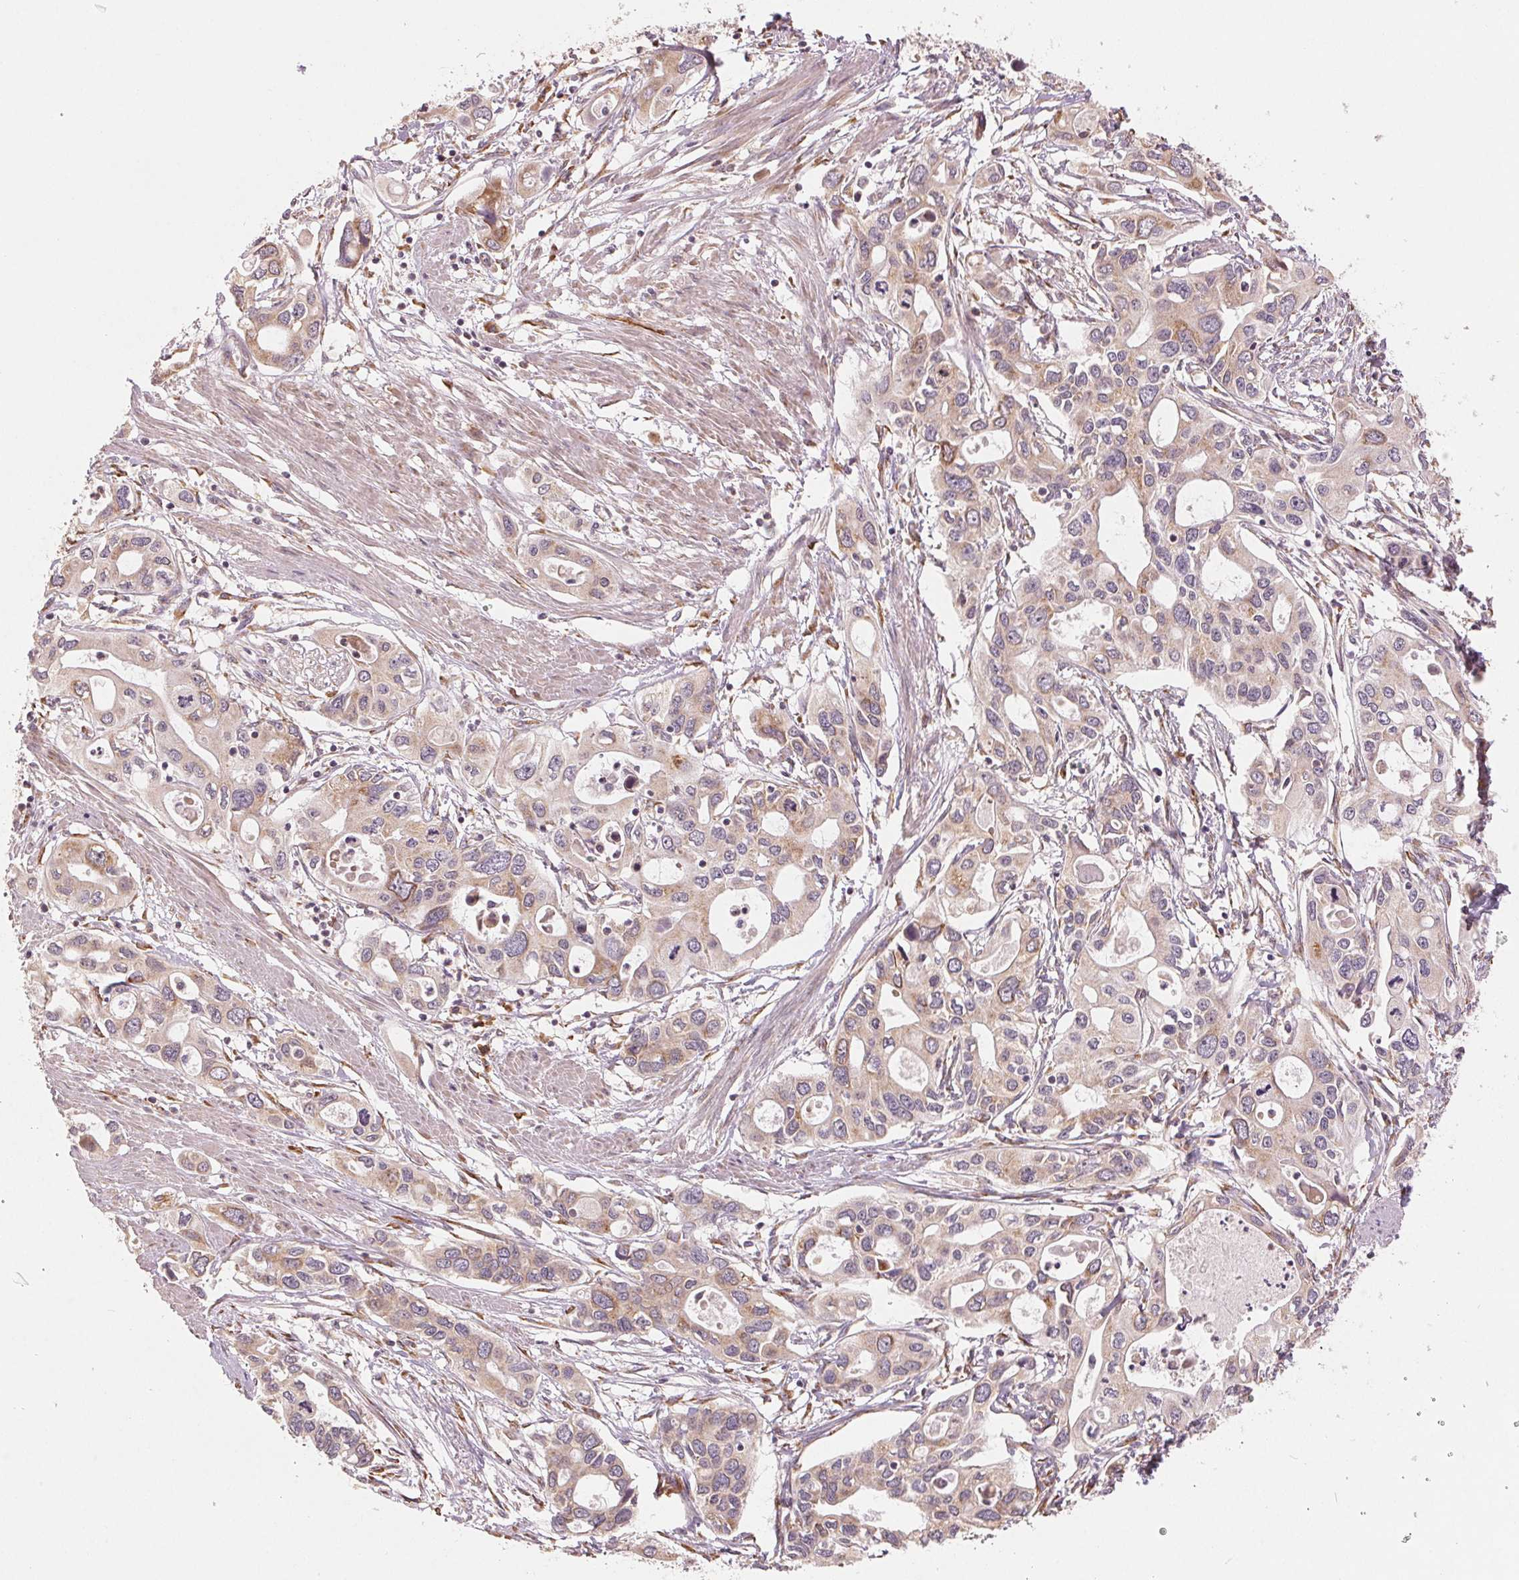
{"staining": {"intensity": "weak", "quantity": ">75%", "location": "cytoplasmic/membranous"}, "tissue": "pancreatic cancer", "cell_type": "Tumor cells", "image_type": "cancer", "snomed": [{"axis": "morphology", "description": "Adenocarcinoma, NOS"}, {"axis": "topography", "description": "Pancreas"}], "caption": "The histopathology image reveals a brown stain indicating the presence of a protein in the cytoplasmic/membranous of tumor cells in adenocarcinoma (pancreatic).", "gene": "SLC20A1", "patient": {"sex": "male", "age": 60}}